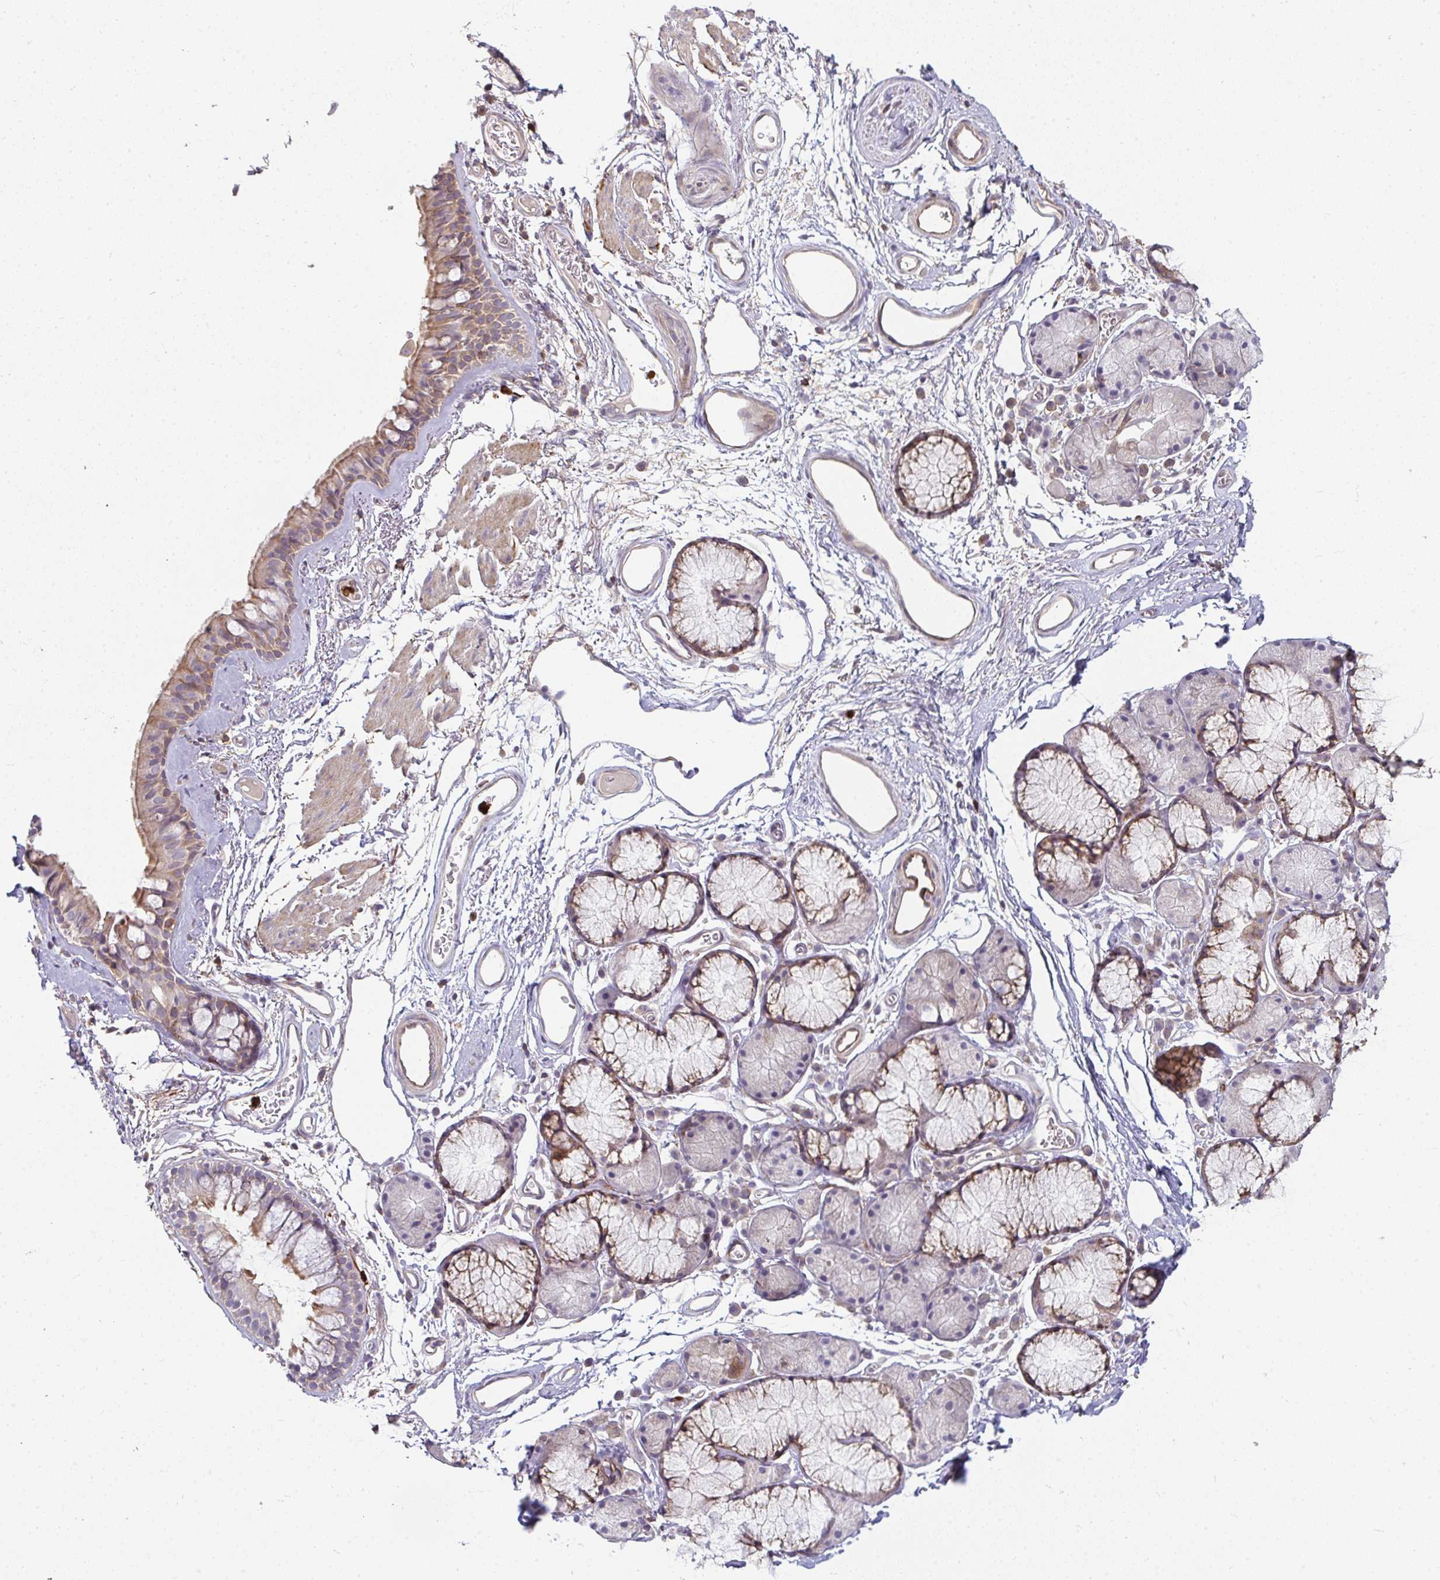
{"staining": {"intensity": "moderate", "quantity": "25%-75%", "location": "cytoplasmic/membranous"}, "tissue": "bronchus", "cell_type": "Respiratory epithelial cells", "image_type": "normal", "snomed": [{"axis": "morphology", "description": "Normal tissue, NOS"}, {"axis": "topography", "description": "Cartilage tissue"}, {"axis": "topography", "description": "Bronchus"}], "caption": "This is a histology image of IHC staining of normal bronchus, which shows moderate positivity in the cytoplasmic/membranous of respiratory epithelial cells.", "gene": "CSF3R", "patient": {"sex": "female", "age": 79}}